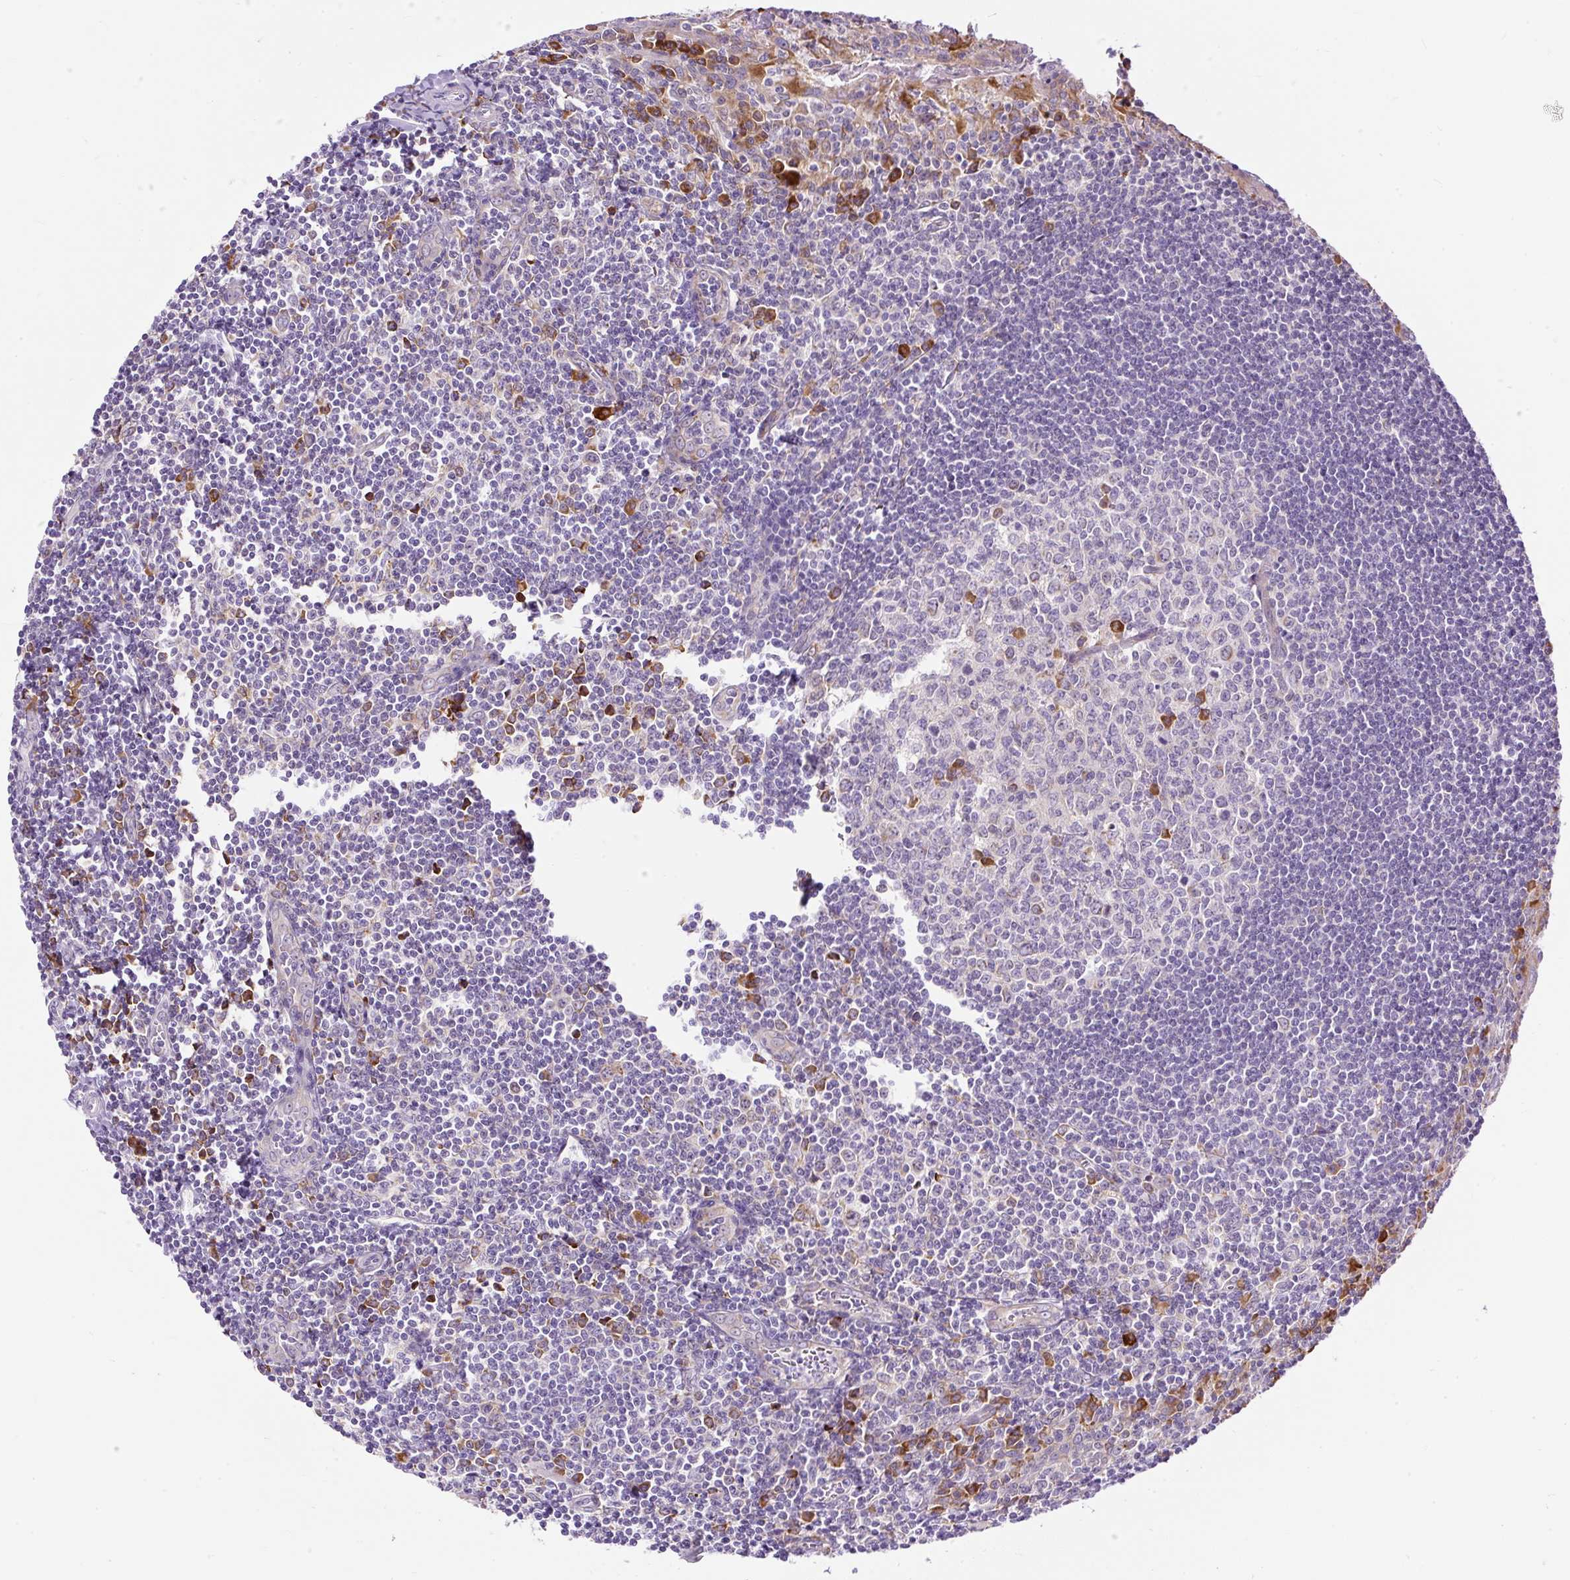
{"staining": {"intensity": "strong", "quantity": "<25%", "location": "cytoplasmic/membranous"}, "tissue": "tonsil", "cell_type": "Germinal center cells", "image_type": "normal", "snomed": [{"axis": "morphology", "description": "Normal tissue, NOS"}, {"axis": "topography", "description": "Tonsil"}], "caption": "Approximately <25% of germinal center cells in normal human tonsil exhibit strong cytoplasmic/membranous protein positivity as visualized by brown immunohistochemical staining.", "gene": "FMC1", "patient": {"sex": "male", "age": 27}}